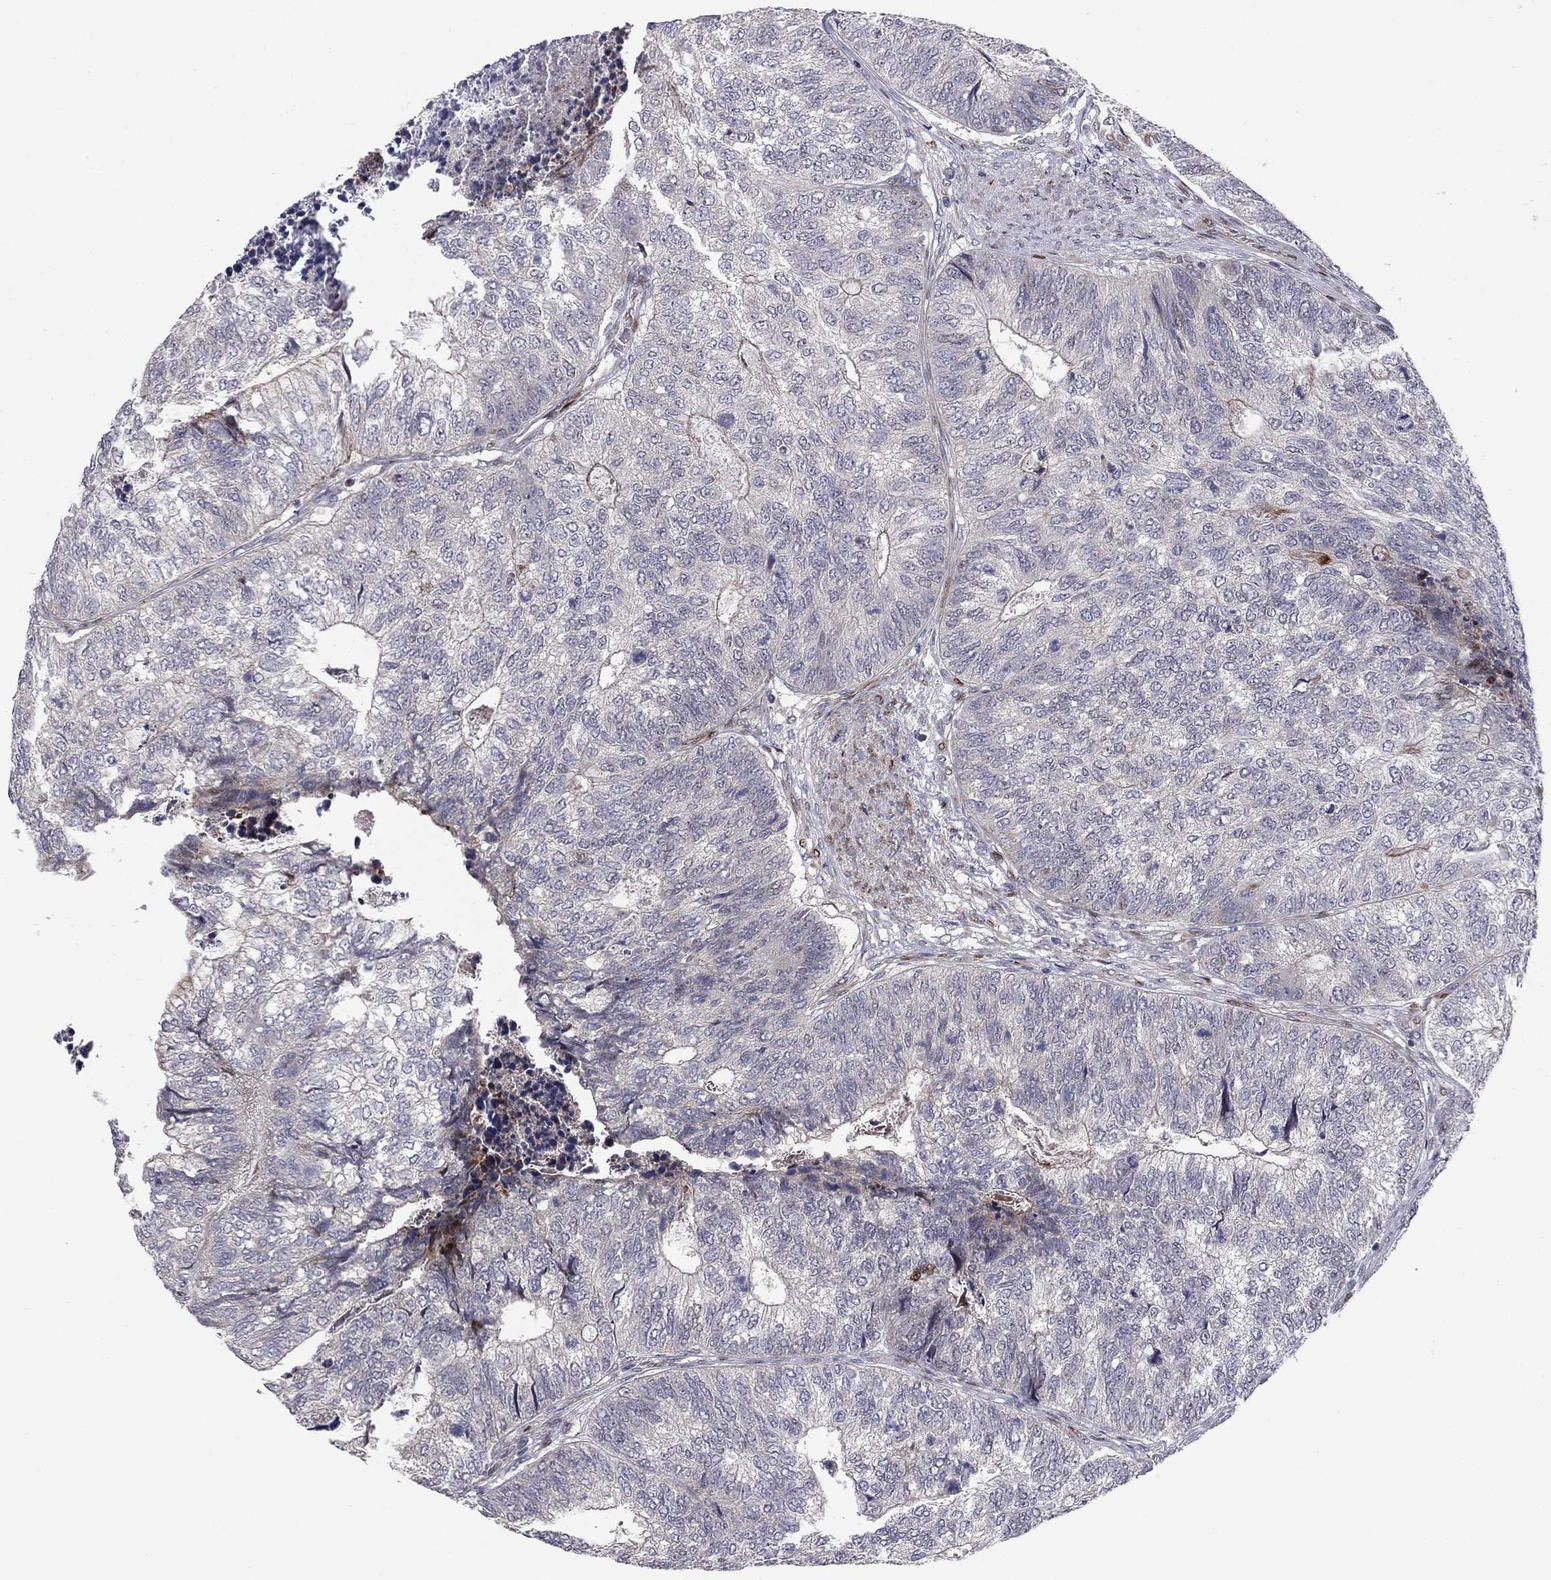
{"staining": {"intensity": "negative", "quantity": "none", "location": "none"}, "tissue": "colorectal cancer", "cell_type": "Tumor cells", "image_type": "cancer", "snomed": [{"axis": "morphology", "description": "Adenocarcinoma, NOS"}, {"axis": "topography", "description": "Colon"}], "caption": "DAB (3,3'-diaminobenzidine) immunohistochemical staining of adenocarcinoma (colorectal) shows no significant staining in tumor cells.", "gene": "MIOS", "patient": {"sex": "female", "age": 67}}